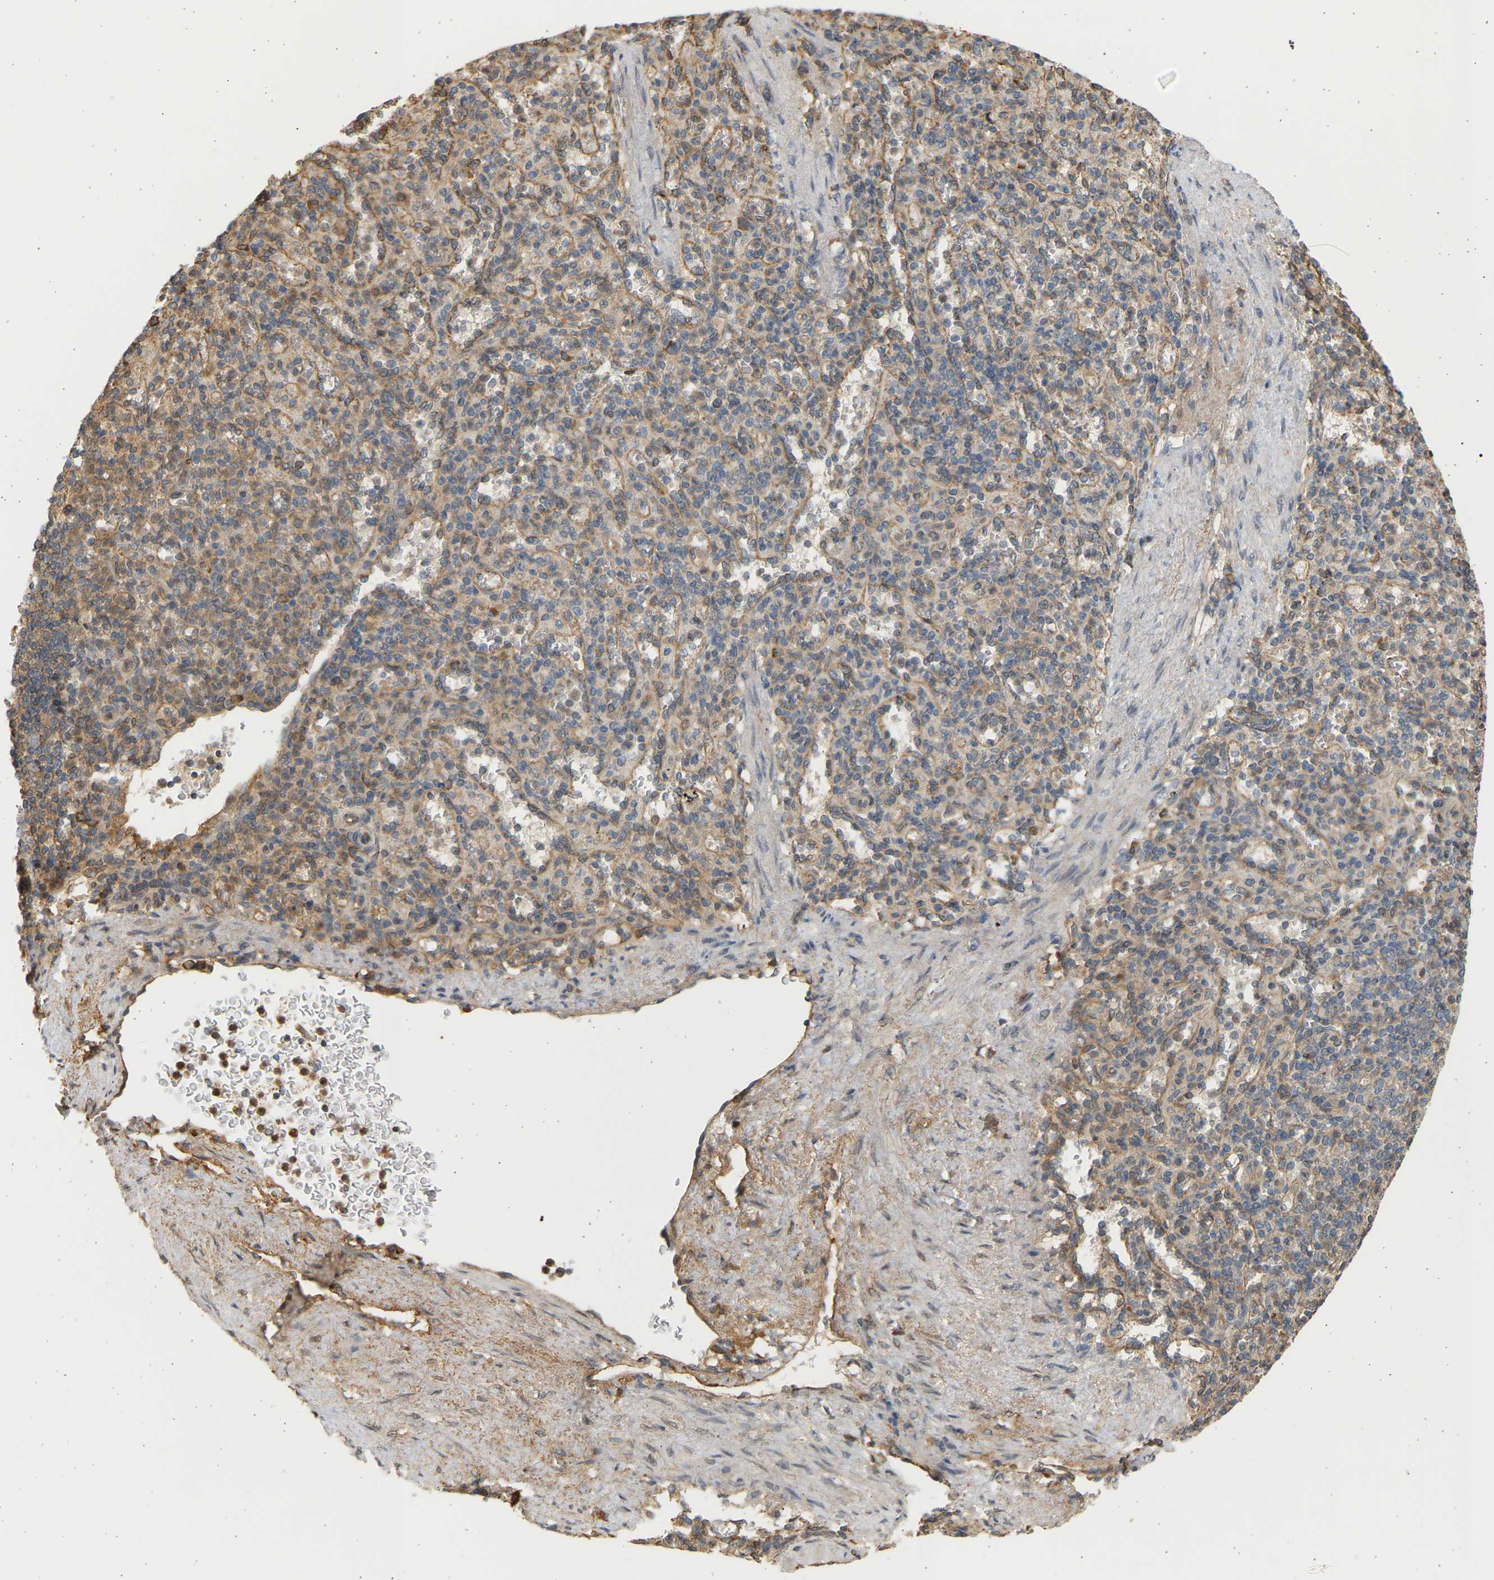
{"staining": {"intensity": "weak", "quantity": "25%-75%", "location": "cytoplasmic/membranous"}, "tissue": "spleen", "cell_type": "Cells in red pulp", "image_type": "normal", "snomed": [{"axis": "morphology", "description": "Normal tissue, NOS"}, {"axis": "topography", "description": "Spleen"}], "caption": "Immunohistochemical staining of normal spleen displays low levels of weak cytoplasmic/membranous expression in approximately 25%-75% of cells in red pulp. (DAB IHC, brown staining for protein, blue staining for nuclei).", "gene": "B4GALT6", "patient": {"sex": "female", "age": 74}}